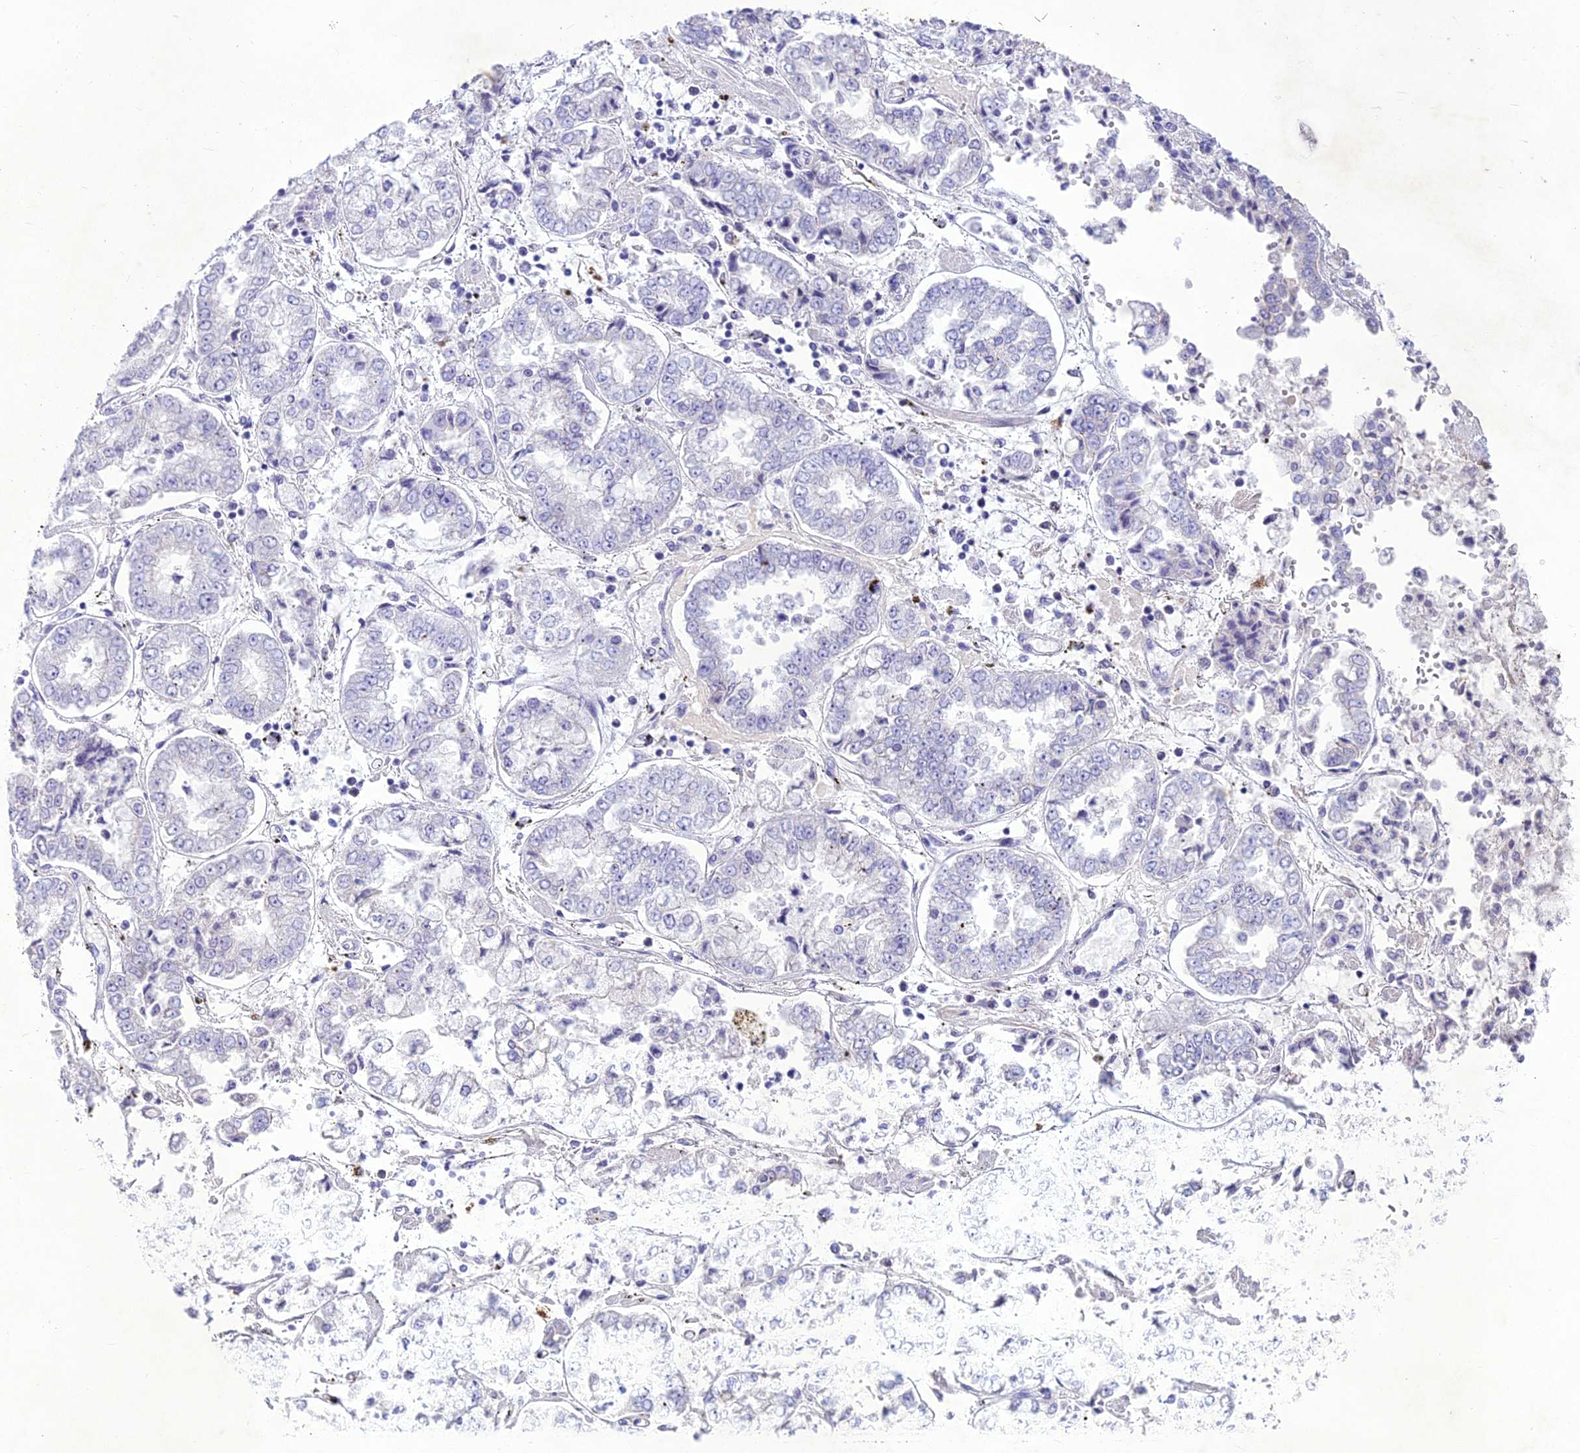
{"staining": {"intensity": "negative", "quantity": "none", "location": "none"}, "tissue": "stomach cancer", "cell_type": "Tumor cells", "image_type": "cancer", "snomed": [{"axis": "morphology", "description": "Adenocarcinoma, NOS"}, {"axis": "topography", "description": "Stomach"}], "caption": "Immunohistochemistry histopathology image of adenocarcinoma (stomach) stained for a protein (brown), which displays no expression in tumor cells. (DAB (3,3'-diaminobenzidine) IHC with hematoxylin counter stain).", "gene": "IFT172", "patient": {"sex": "male", "age": 76}}